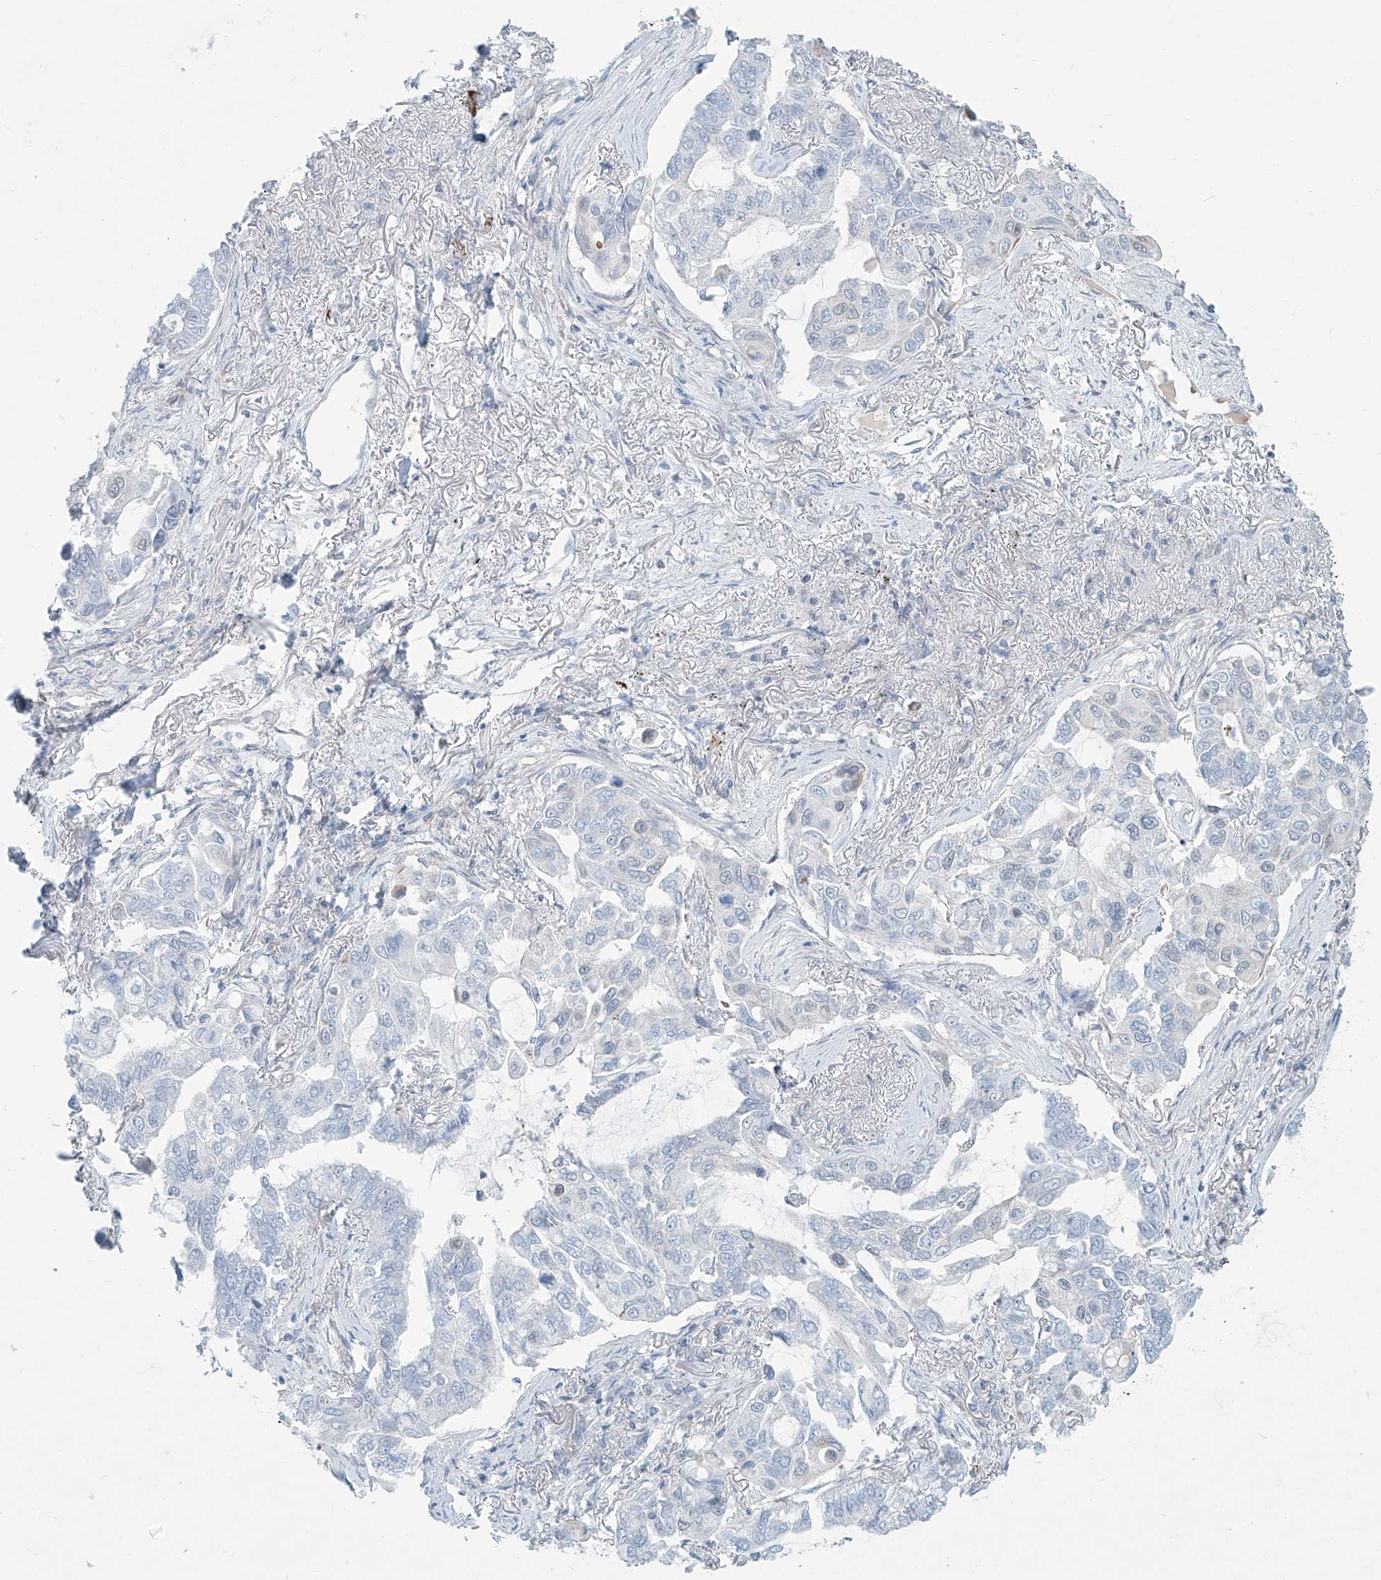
{"staining": {"intensity": "negative", "quantity": "none", "location": "none"}, "tissue": "lung cancer", "cell_type": "Tumor cells", "image_type": "cancer", "snomed": [{"axis": "morphology", "description": "Adenocarcinoma, NOS"}, {"axis": "topography", "description": "Lung"}], "caption": "The immunohistochemistry histopathology image has no significant positivity in tumor cells of adenocarcinoma (lung) tissue. The staining was performed using DAB (3,3'-diaminobenzidine) to visualize the protein expression in brown, while the nuclei were stained in blue with hematoxylin (Magnification: 20x).", "gene": "SARNP", "patient": {"sex": "male", "age": 64}}